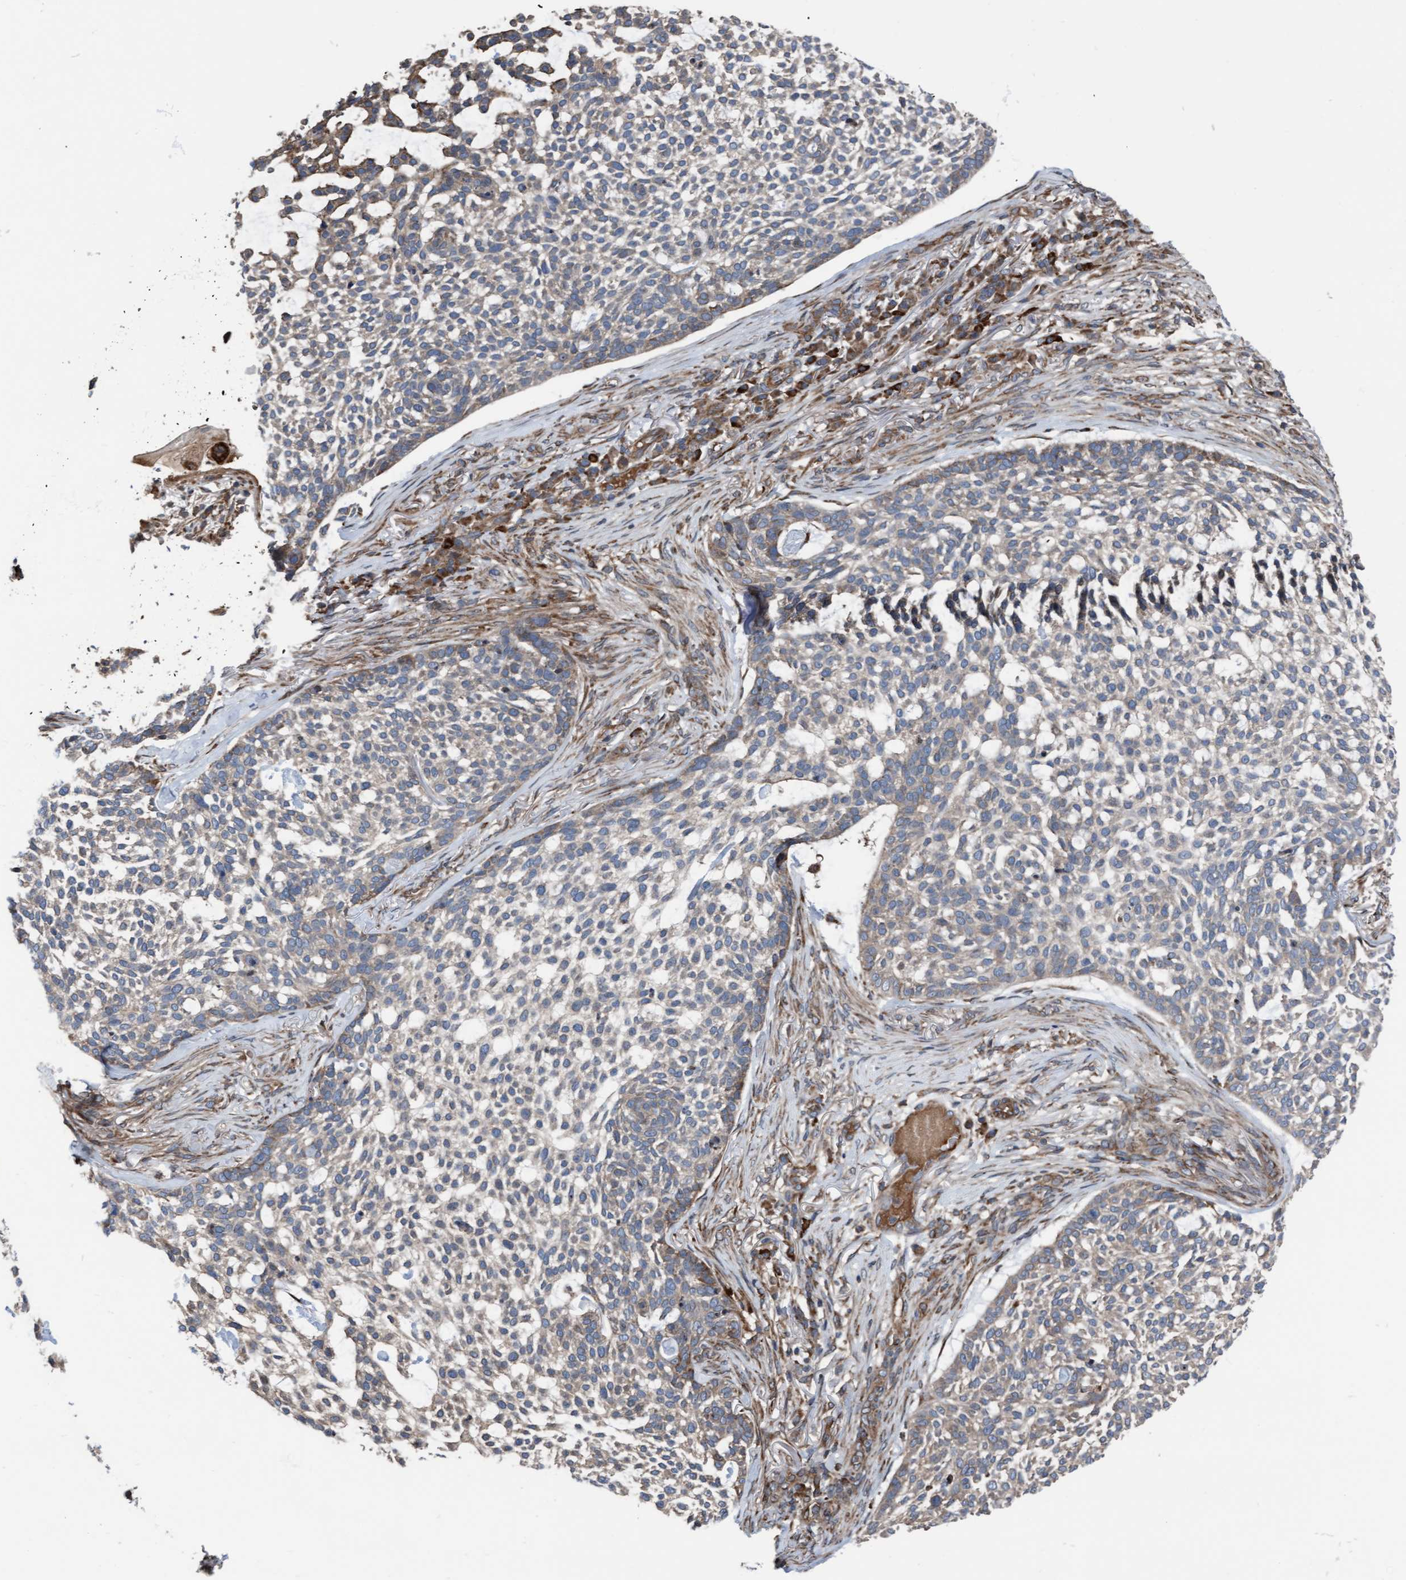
{"staining": {"intensity": "weak", "quantity": ">75%", "location": "cytoplasmic/membranous"}, "tissue": "skin cancer", "cell_type": "Tumor cells", "image_type": "cancer", "snomed": [{"axis": "morphology", "description": "Basal cell carcinoma"}, {"axis": "topography", "description": "Skin"}], "caption": "Protein expression analysis of skin basal cell carcinoma reveals weak cytoplasmic/membranous positivity in approximately >75% of tumor cells. (DAB (3,3'-diaminobenzidine) IHC with brightfield microscopy, high magnification).", "gene": "RAP1GAP2", "patient": {"sex": "female", "age": 64}}